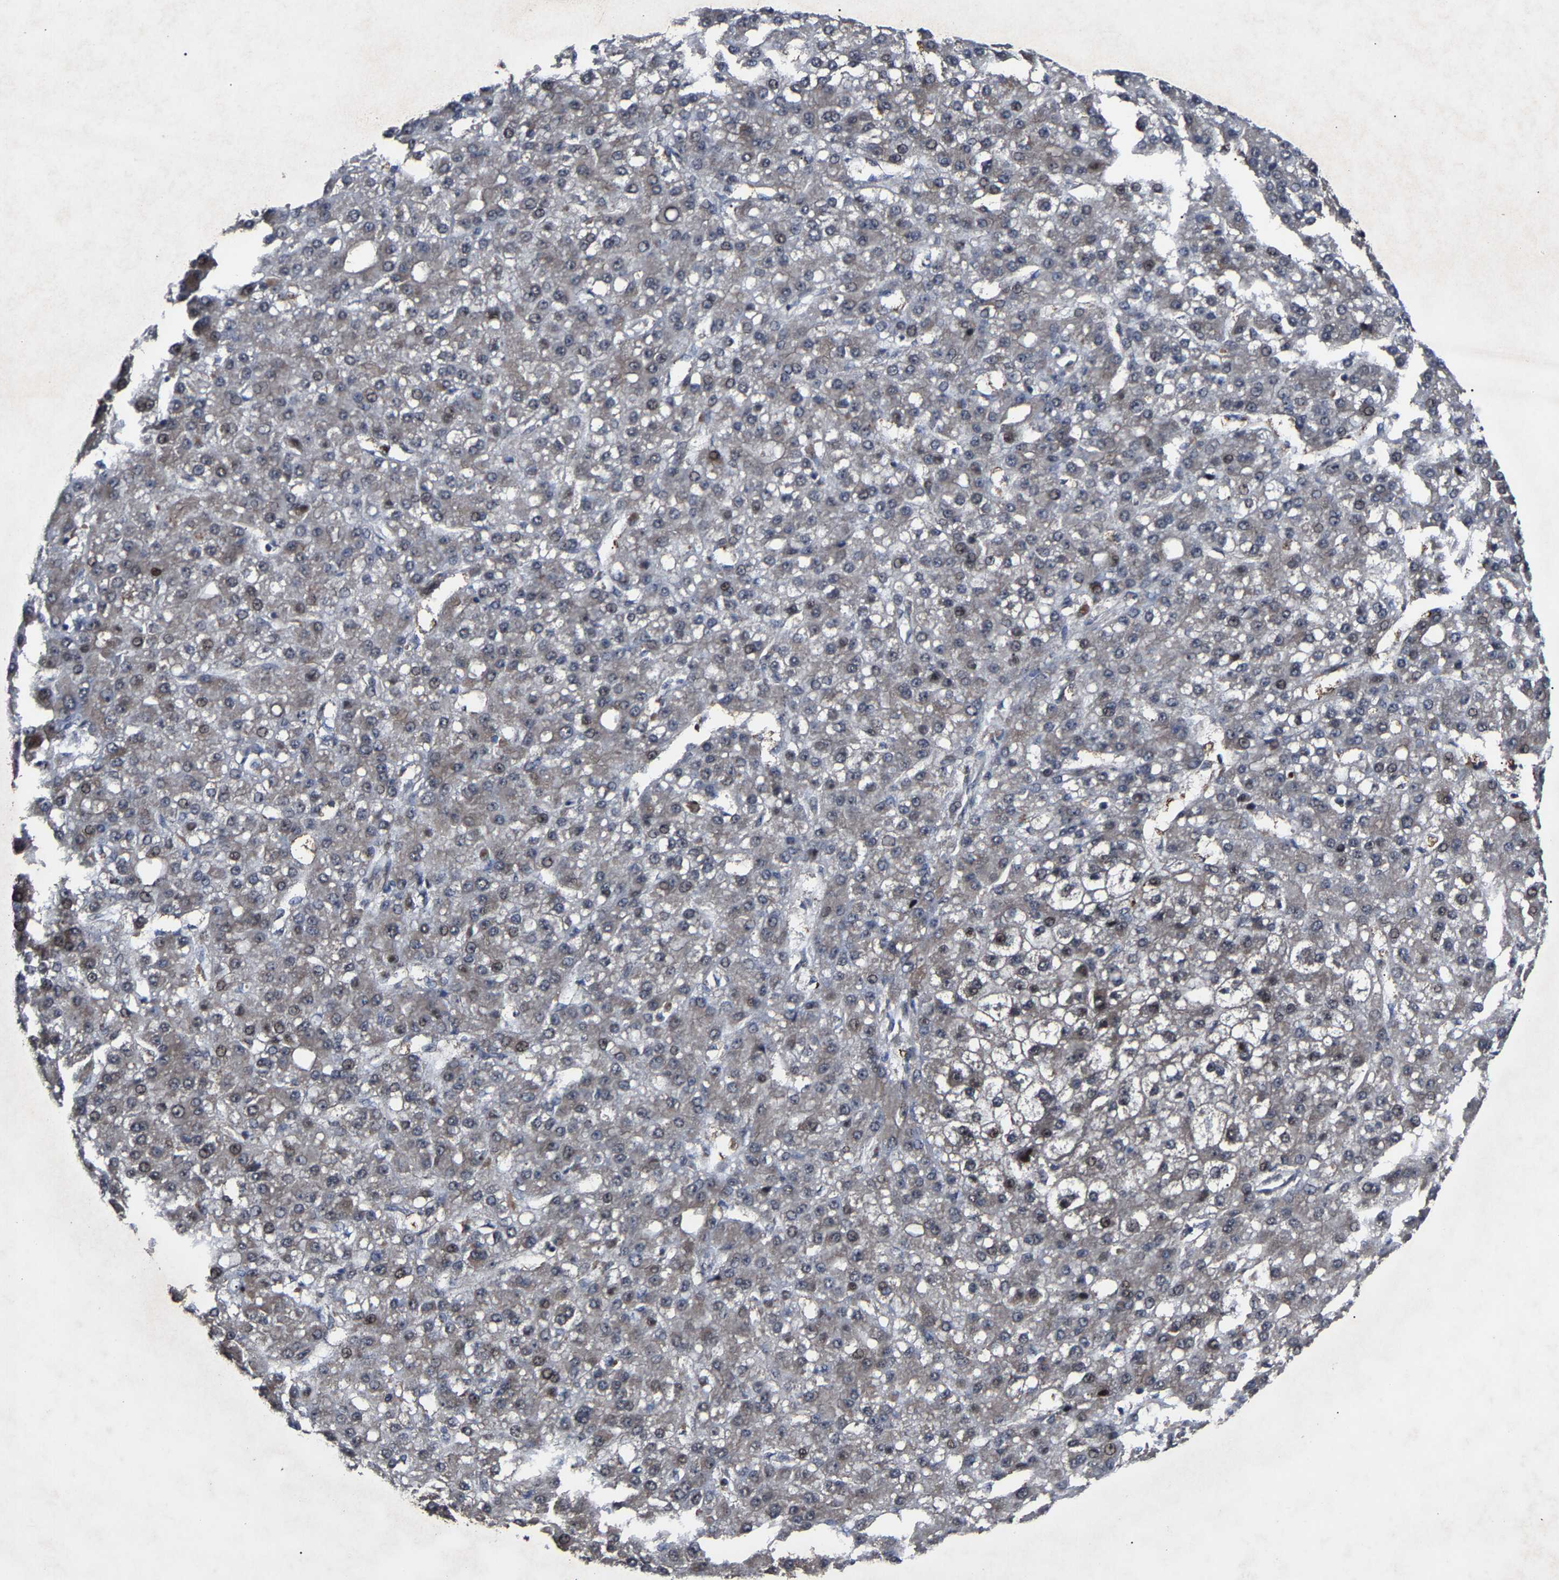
{"staining": {"intensity": "moderate", "quantity": "<25%", "location": "nuclear"}, "tissue": "liver cancer", "cell_type": "Tumor cells", "image_type": "cancer", "snomed": [{"axis": "morphology", "description": "Carcinoma, Hepatocellular, NOS"}, {"axis": "topography", "description": "Liver"}], "caption": "The photomicrograph displays staining of hepatocellular carcinoma (liver), revealing moderate nuclear protein positivity (brown color) within tumor cells.", "gene": "LSM8", "patient": {"sex": "male", "age": 67}}